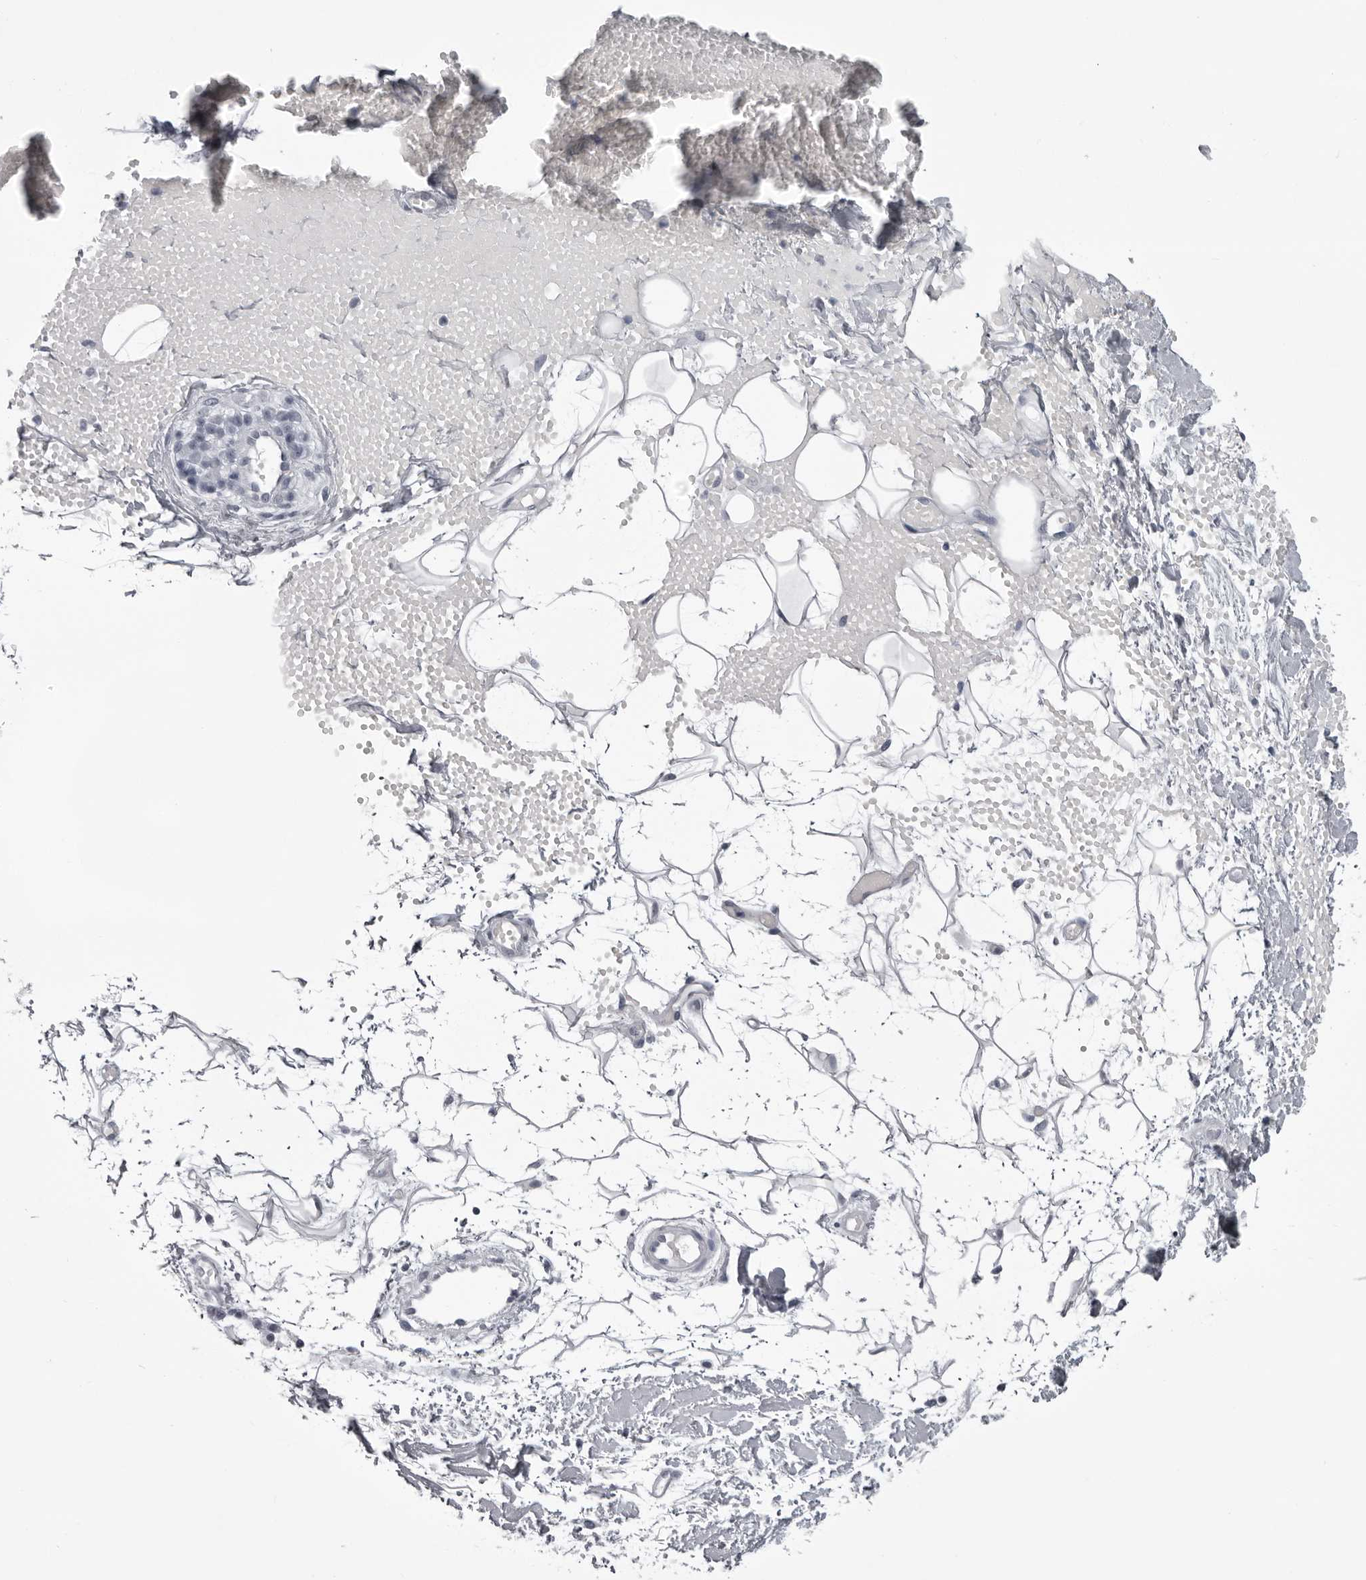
{"staining": {"intensity": "negative", "quantity": "none", "location": "none"}, "tissue": "skin cancer", "cell_type": "Tumor cells", "image_type": "cancer", "snomed": [{"axis": "morphology", "description": "Normal tissue, NOS"}, {"axis": "morphology", "description": "Squamous cell carcinoma, NOS"}, {"axis": "topography", "description": "Skin"}], "caption": "A high-resolution photomicrograph shows immunohistochemistry staining of skin cancer, which exhibits no significant positivity in tumor cells.", "gene": "UROD", "patient": {"sex": "female", "age": 96}}